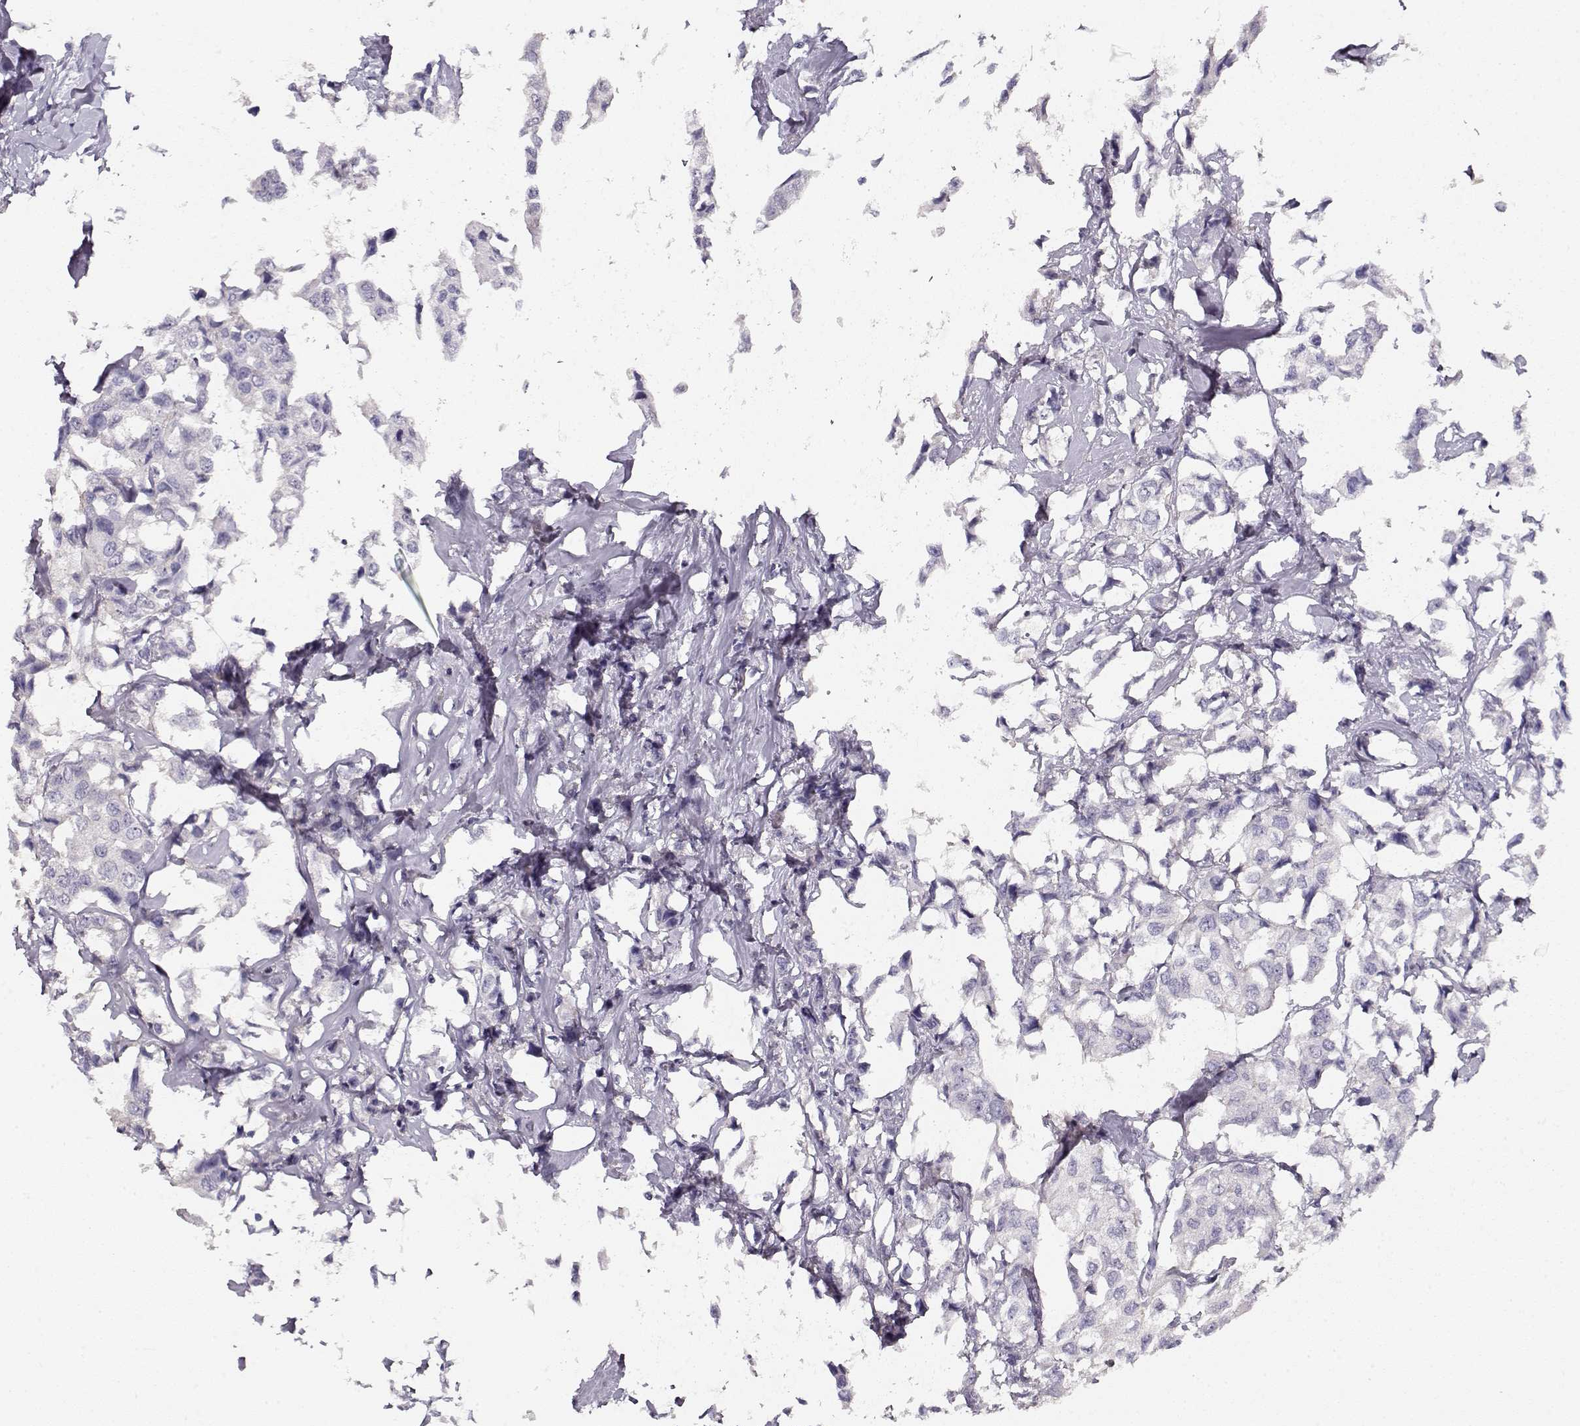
{"staining": {"intensity": "negative", "quantity": "none", "location": "none"}, "tissue": "breast cancer", "cell_type": "Tumor cells", "image_type": "cancer", "snomed": [{"axis": "morphology", "description": "Duct carcinoma"}, {"axis": "topography", "description": "Breast"}], "caption": "Tumor cells are negative for brown protein staining in breast cancer (invasive ductal carcinoma).", "gene": "NDRG4", "patient": {"sex": "female", "age": 80}}